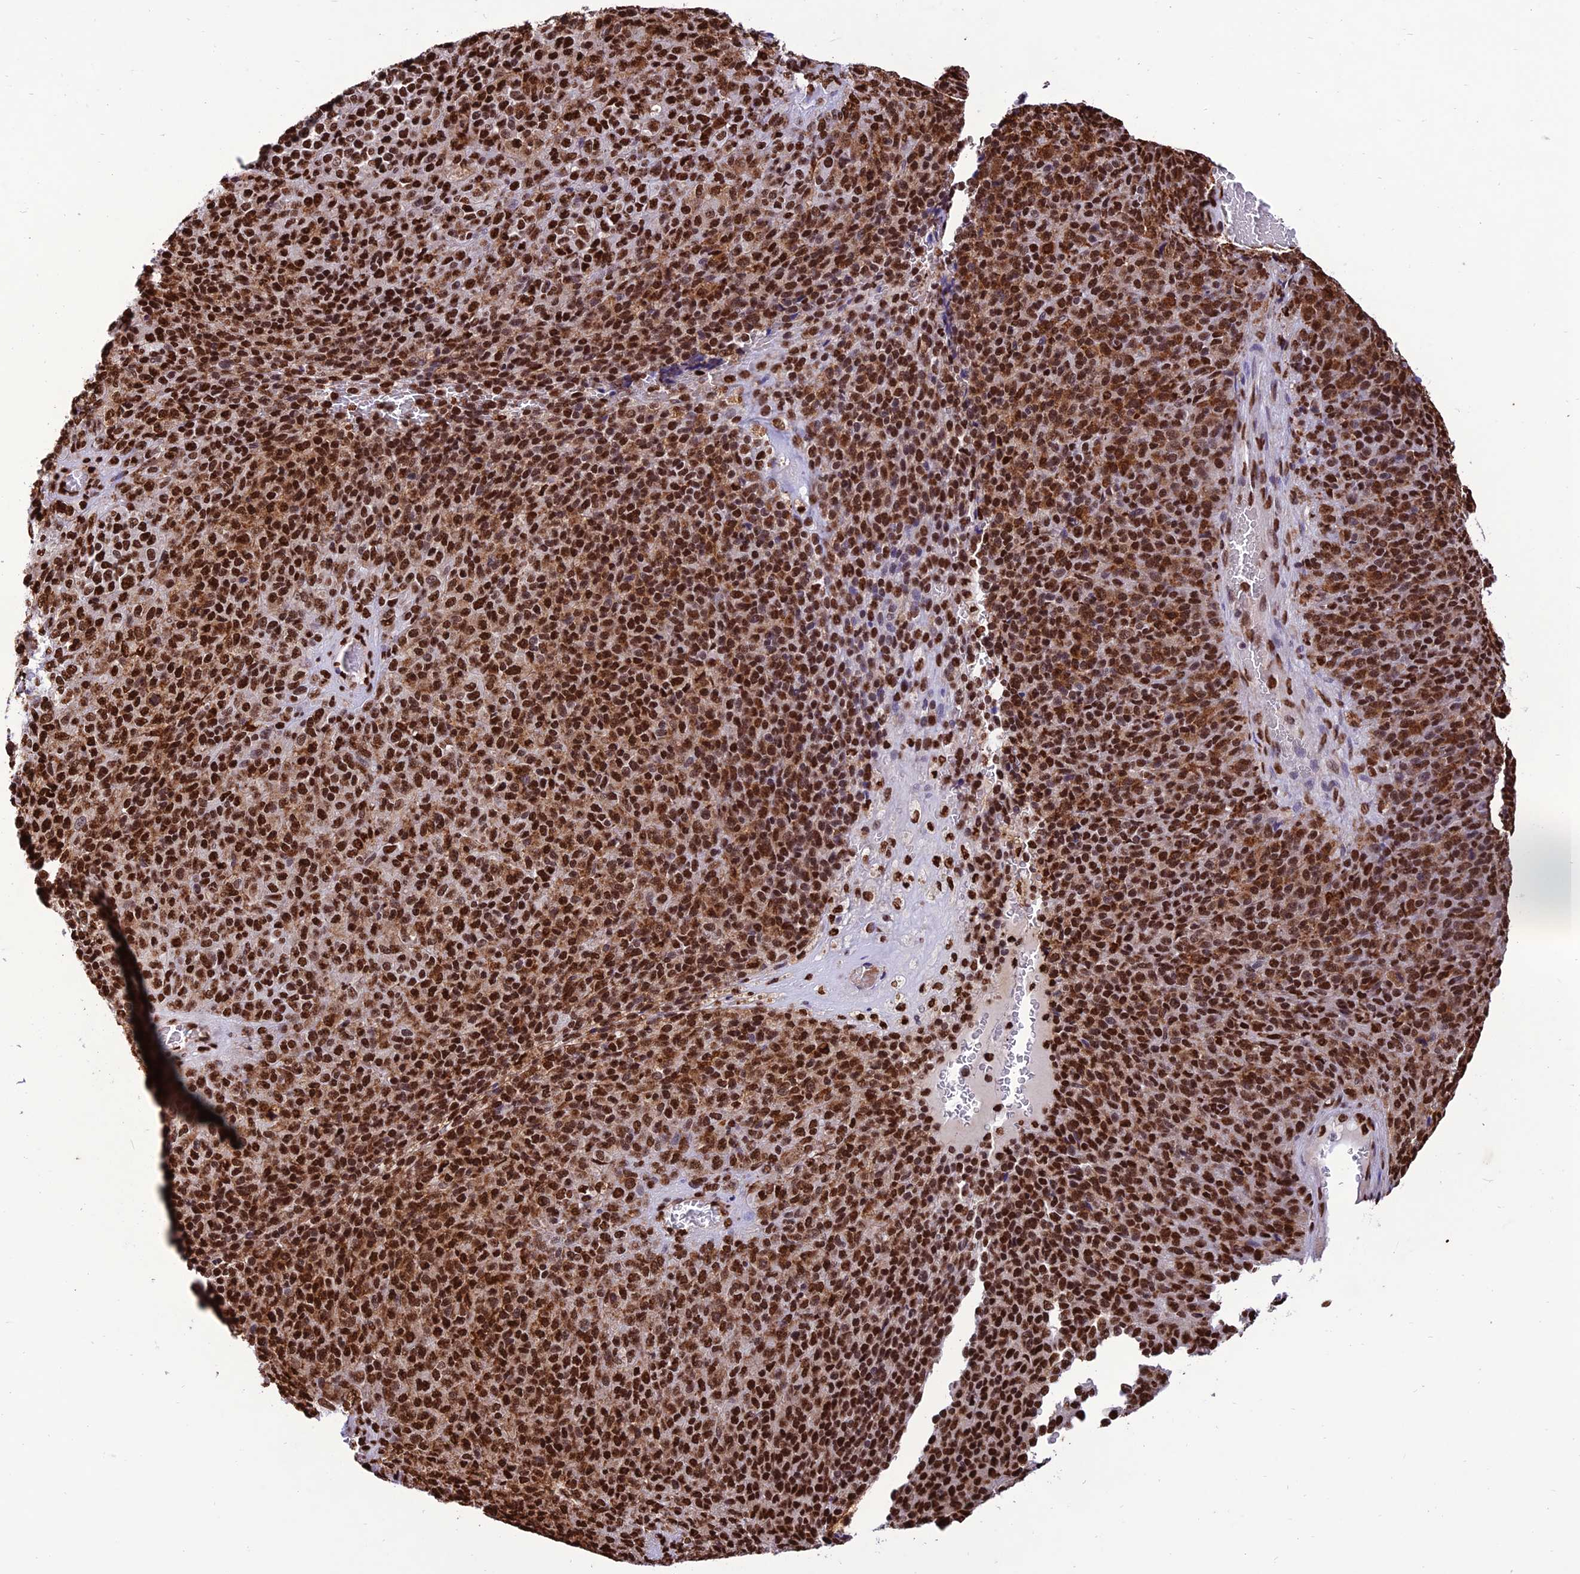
{"staining": {"intensity": "strong", "quantity": ">75%", "location": "cytoplasmic/membranous,nuclear"}, "tissue": "melanoma", "cell_type": "Tumor cells", "image_type": "cancer", "snomed": [{"axis": "morphology", "description": "Malignant melanoma, Metastatic site"}, {"axis": "topography", "description": "Brain"}], "caption": "This is a photomicrograph of immunohistochemistry (IHC) staining of malignant melanoma (metastatic site), which shows strong staining in the cytoplasmic/membranous and nuclear of tumor cells.", "gene": "INO80E", "patient": {"sex": "female", "age": 56}}